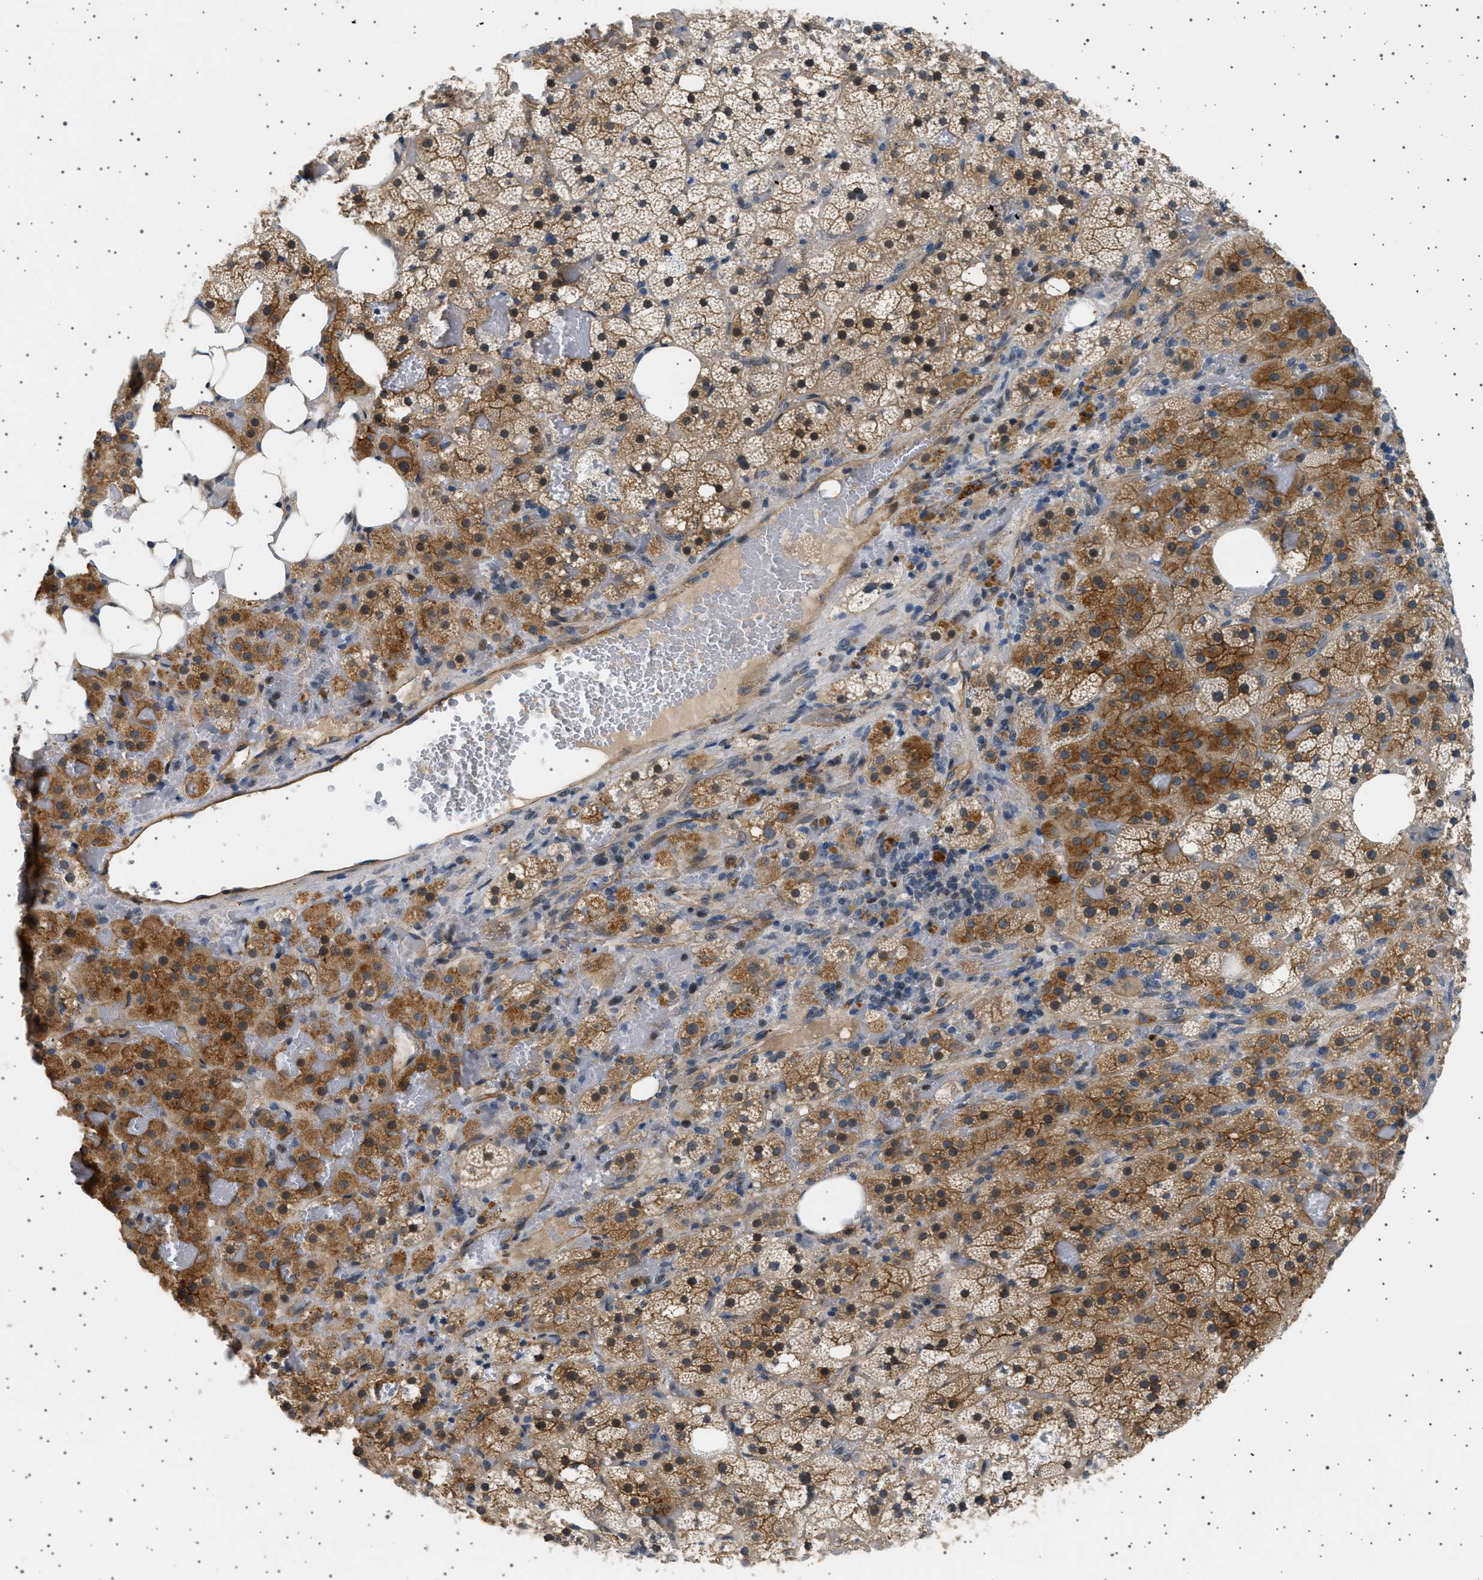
{"staining": {"intensity": "moderate", "quantity": ">75%", "location": "cytoplasmic/membranous,nuclear"}, "tissue": "adrenal gland", "cell_type": "Glandular cells", "image_type": "normal", "snomed": [{"axis": "morphology", "description": "Normal tissue, NOS"}, {"axis": "topography", "description": "Adrenal gland"}], "caption": "This micrograph reveals unremarkable adrenal gland stained with immunohistochemistry to label a protein in brown. The cytoplasmic/membranous,nuclear of glandular cells show moderate positivity for the protein. Nuclei are counter-stained blue.", "gene": "PLPP6", "patient": {"sex": "female", "age": 59}}